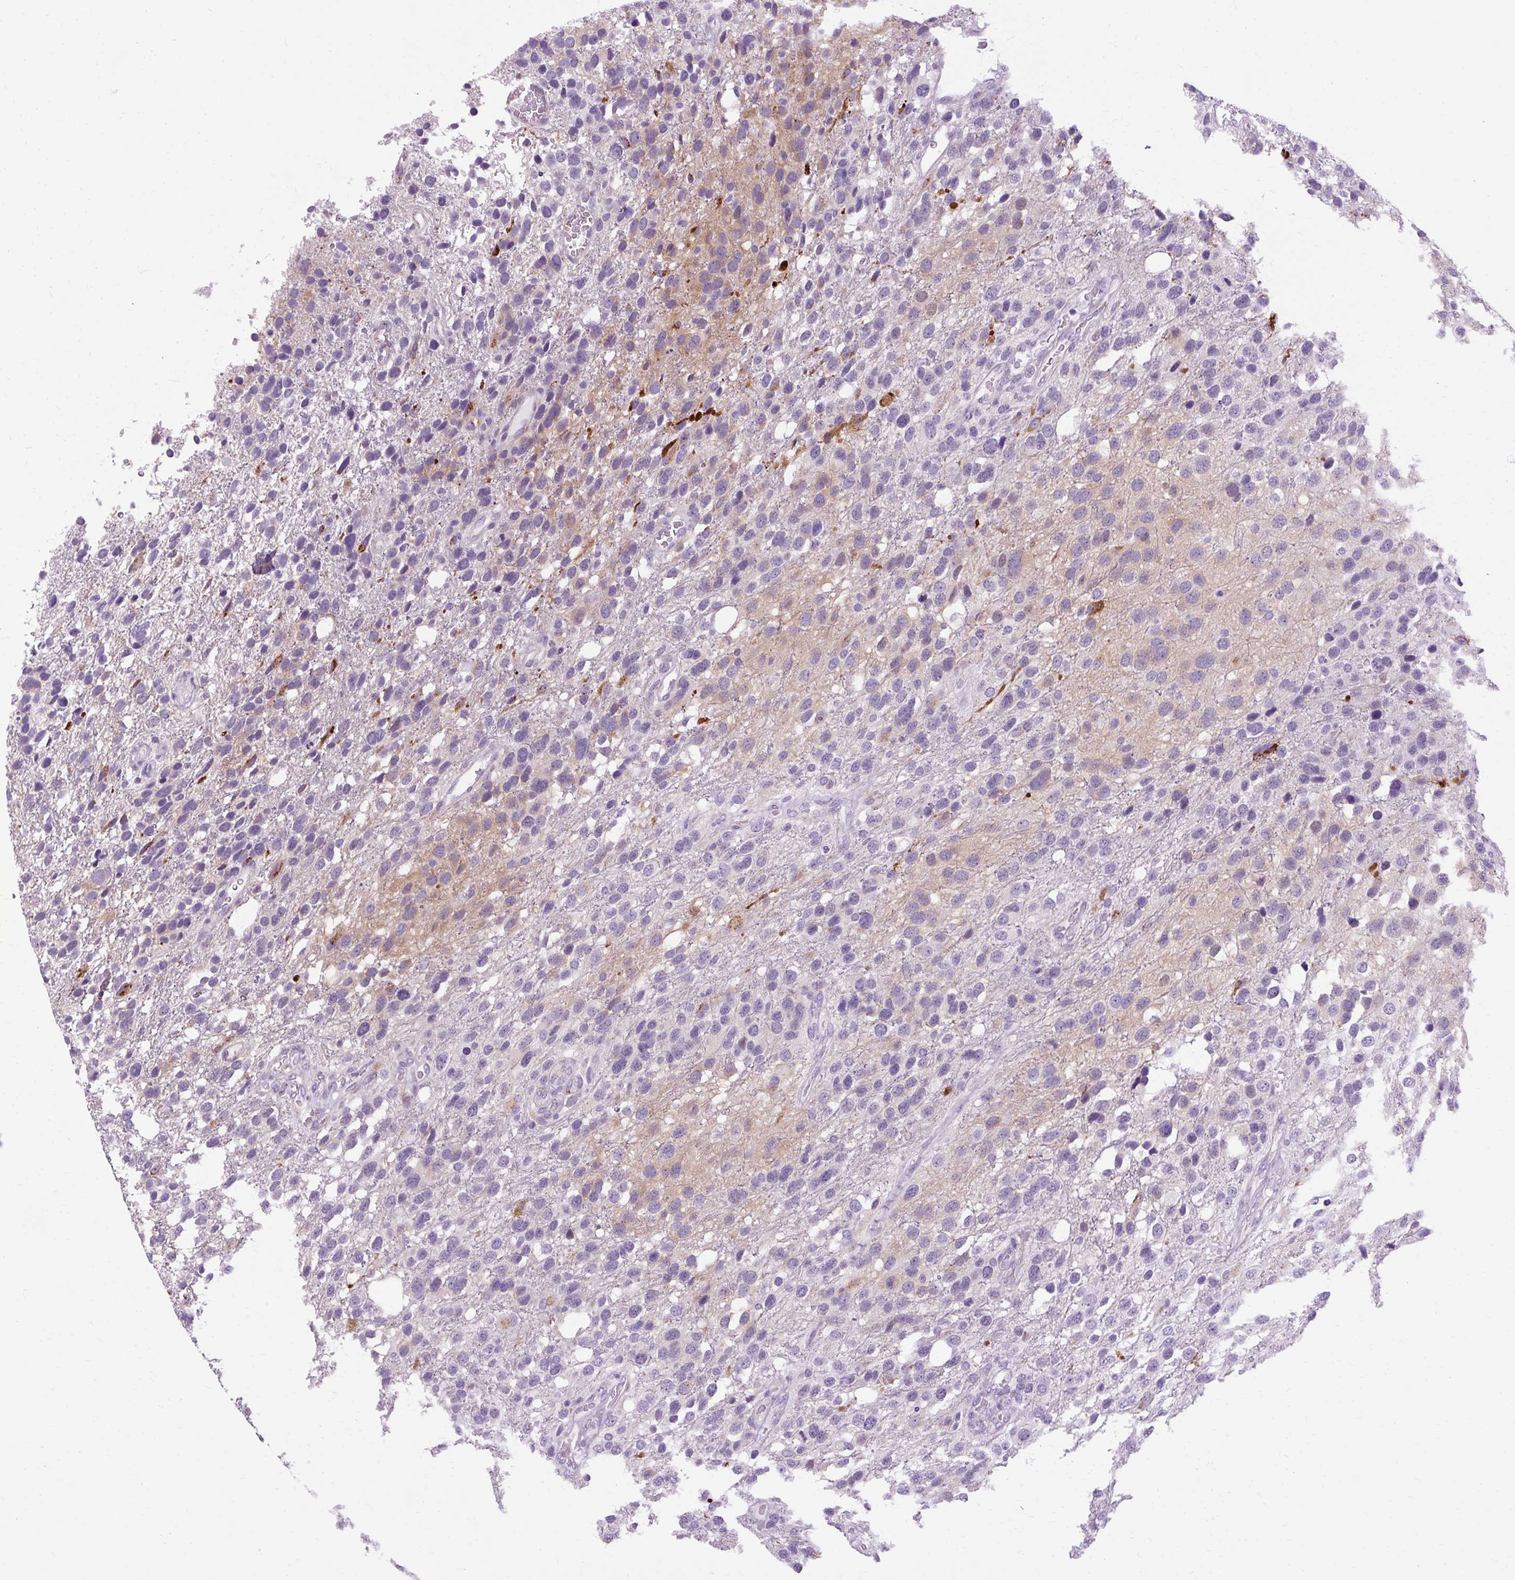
{"staining": {"intensity": "moderate", "quantity": "<25%", "location": "cytoplasmic/membranous"}, "tissue": "glioma", "cell_type": "Tumor cells", "image_type": "cancer", "snomed": [{"axis": "morphology", "description": "Glioma, malignant, High grade"}, {"axis": "topography", "description": "Brain"}], "caption": "Tumor cells show moderate cytoplasmic/membranous positivity in about <25% of cells in malignant high-grade glioma. (brown staining indicates protein expression, while blue staining denotes nuclei).", "gene": "B3GNT4", "patient": {"sex": "female", "age": 58}}